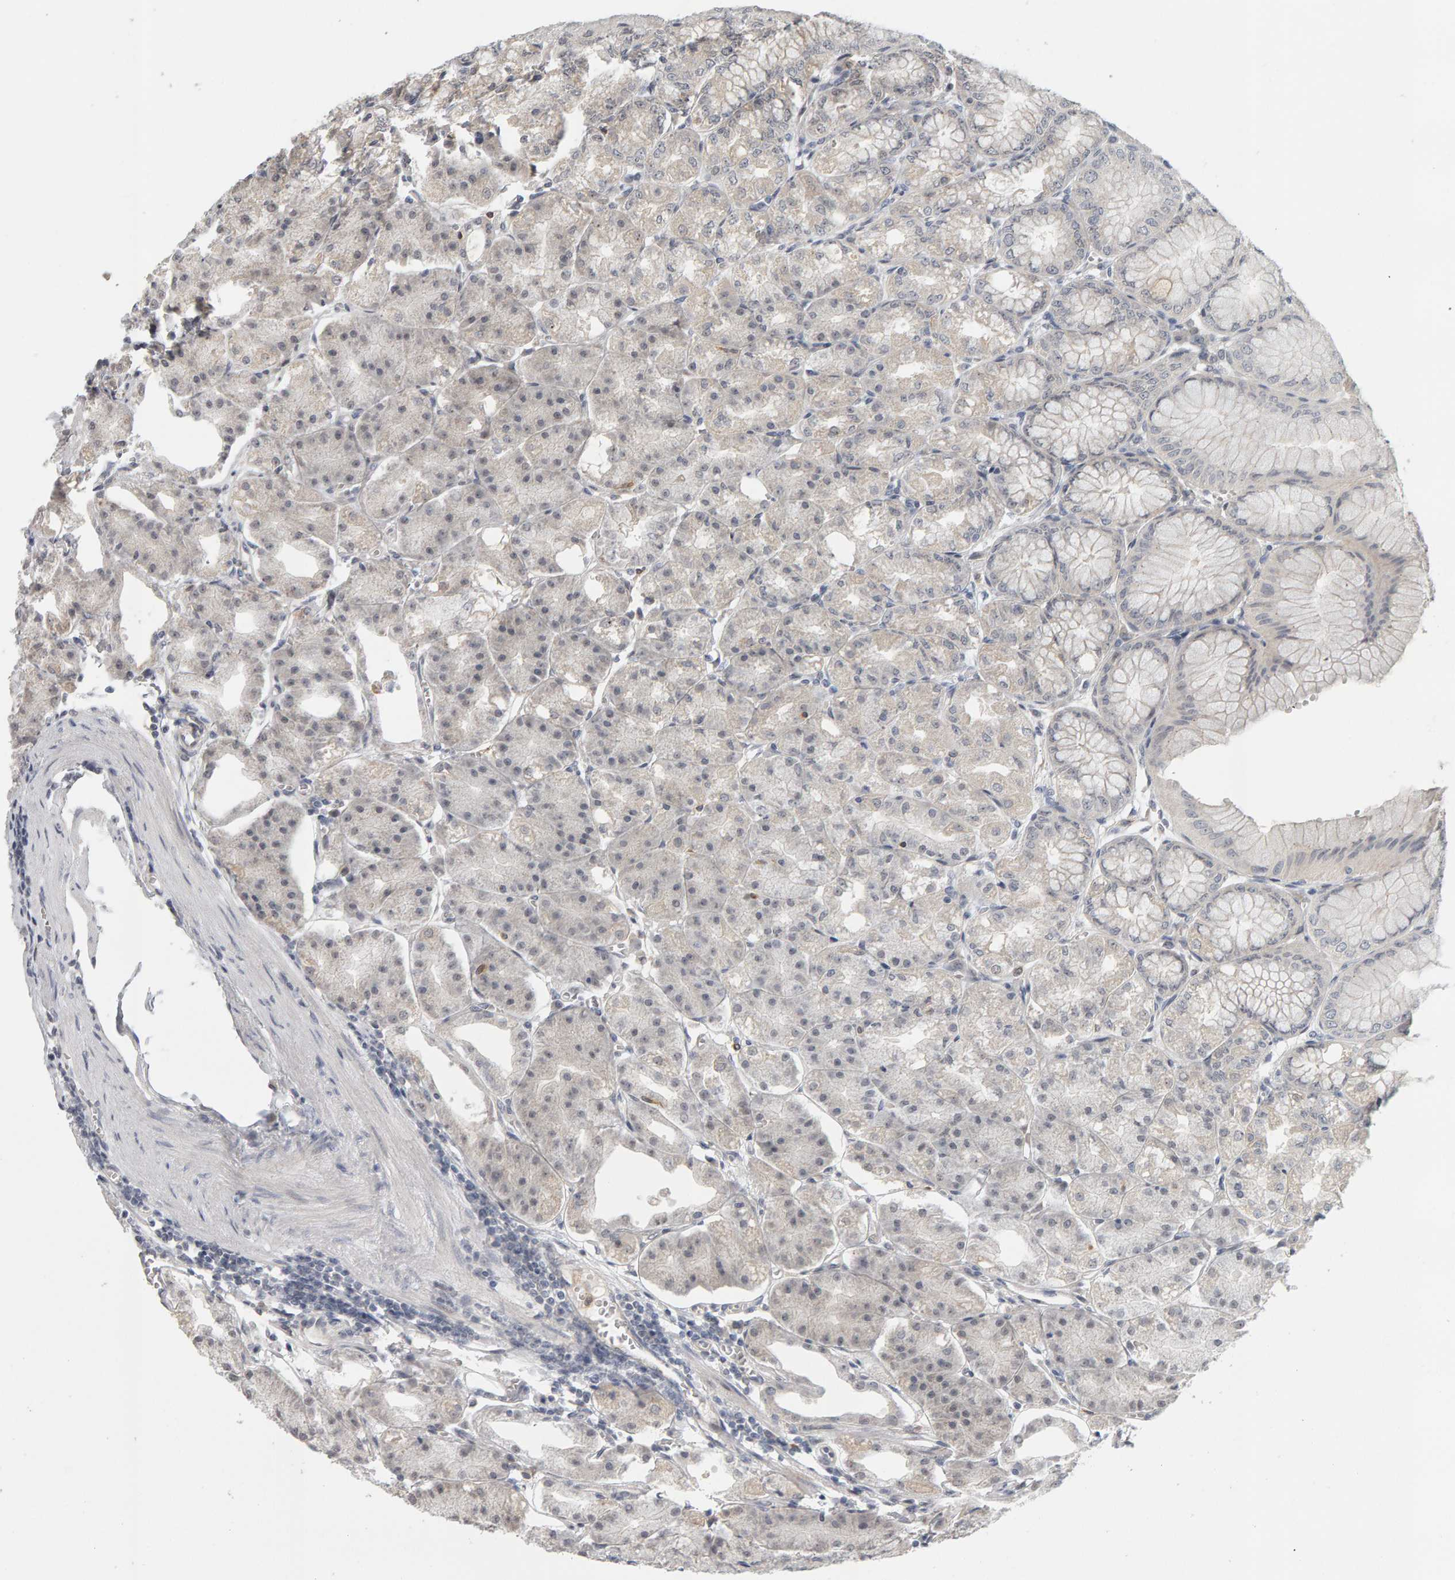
{"staining": {"intensity": "moderate", "quantity": "25%-75%", "location": "cytoplasmic/membranous"}, "tissue": "stomach", "cell_type": "Glandular cells", "image_type": "normal", "snomed": [{"axis": "morphology", "description": "Normal tissue, NOS"}, {"axis": "topography", "description": "Stomach, lower"}], "caption": "A photomicrograph of human stomach stained for a protein exhibits moderate cytoplasmic/membranous brown staining in glandular cells.", "gene": "MSRA", "patient": {"sex": "male", "age": 71}}